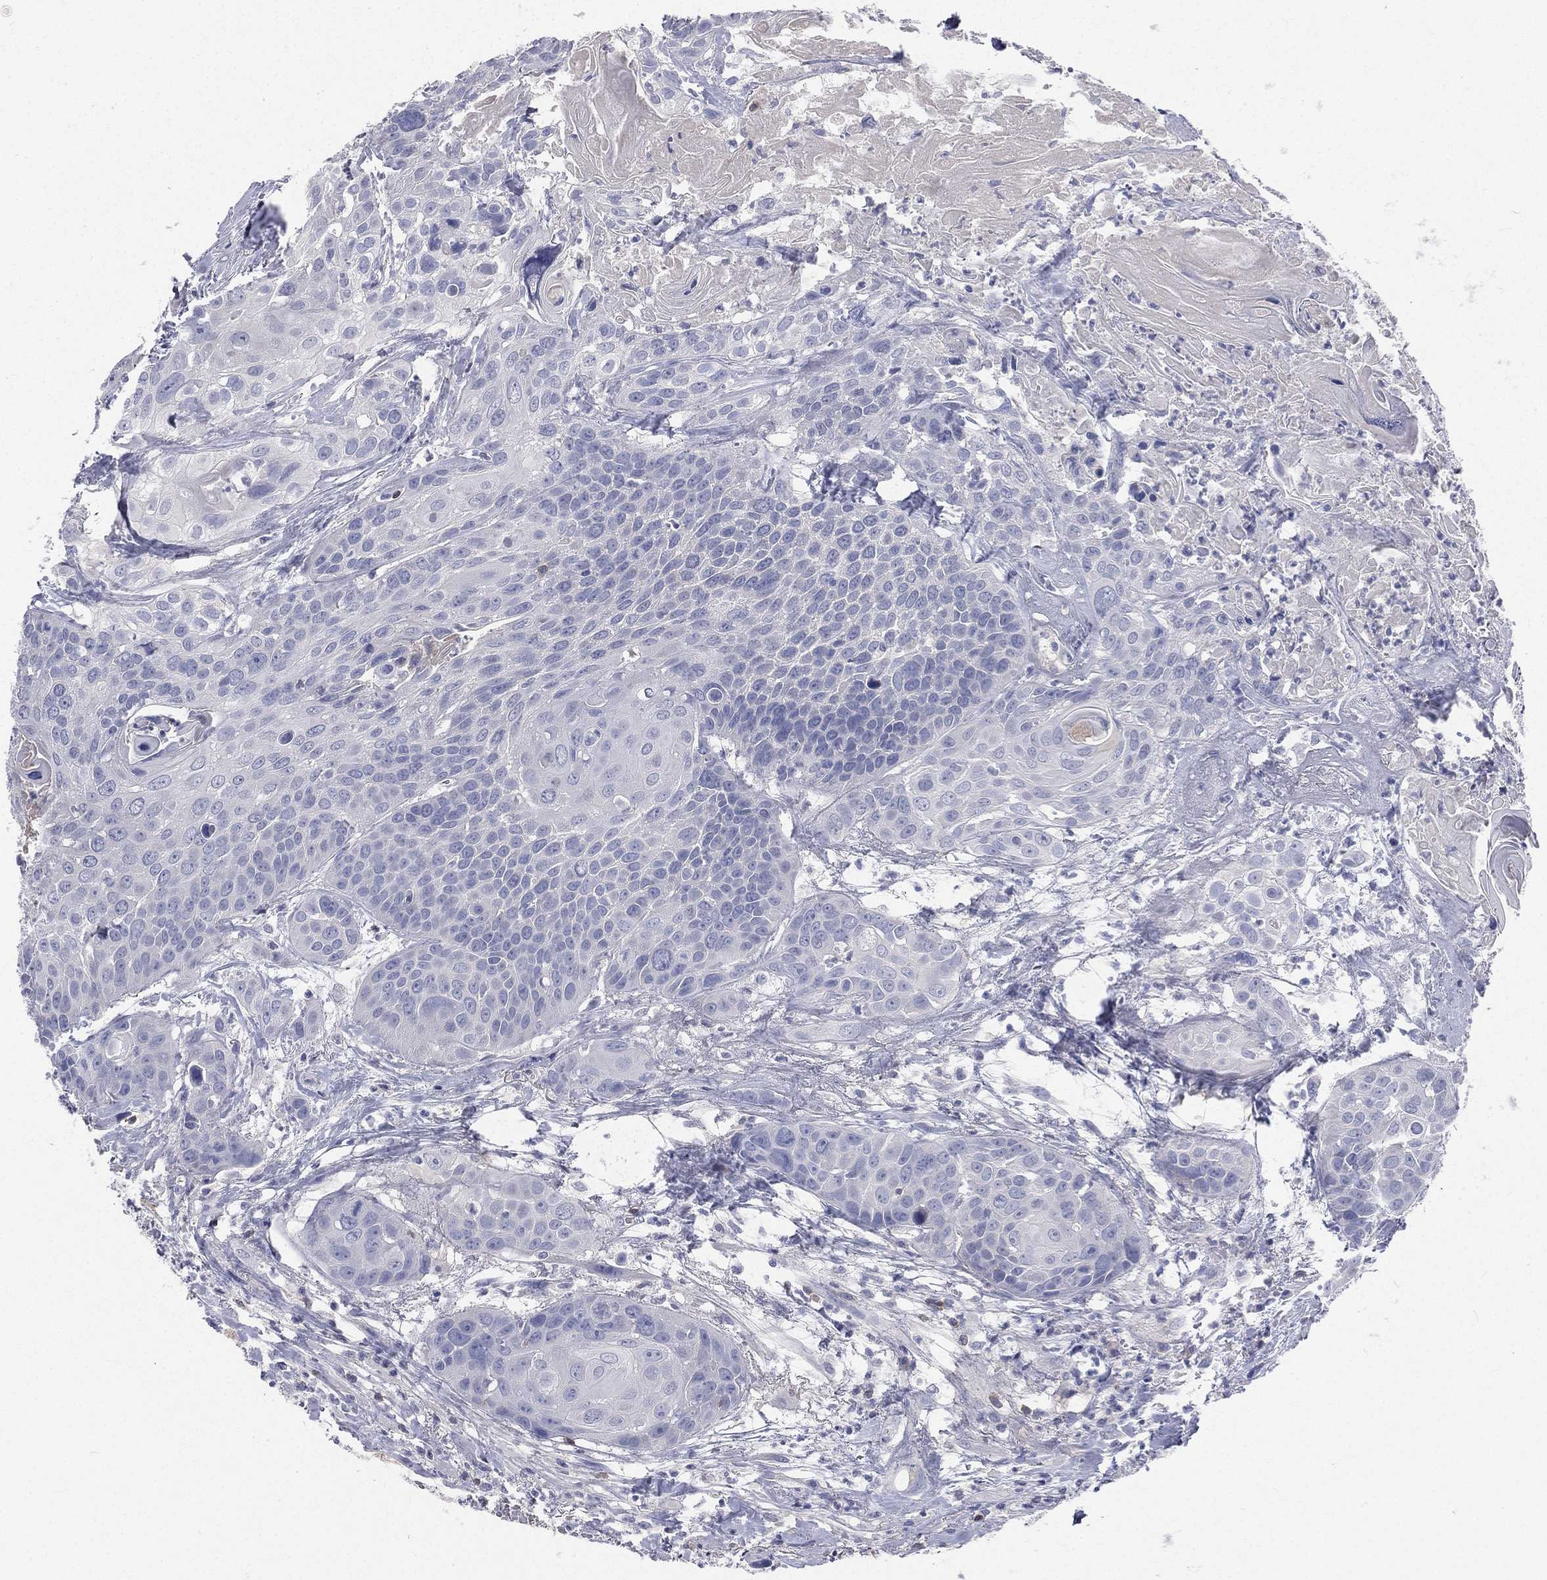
{"staining": {"intensity": "negative", "quantity": "none", "location": "none"}, "tissue": "head and neck cancer", "cell_type": "Tumor cells", "image_type": "cancer", "snomed": [{"axis": "morphology", "description": "Squamous cell carcinoma, NOS"}, {"axis": "topography", "description": "Oral tissue"}, {"axis": "topography", "description": "Head-Neck"}], "caption": "Image shows no protein positivity in tumor cells of head and neck cancer tissue. (DAB (3,3'-diaminobenzidine) immunohistochemistry visualized using brightfield microscopy, high magnification).", "gene": "CD3D", "patient": {"sex": "male", "age": 56}}